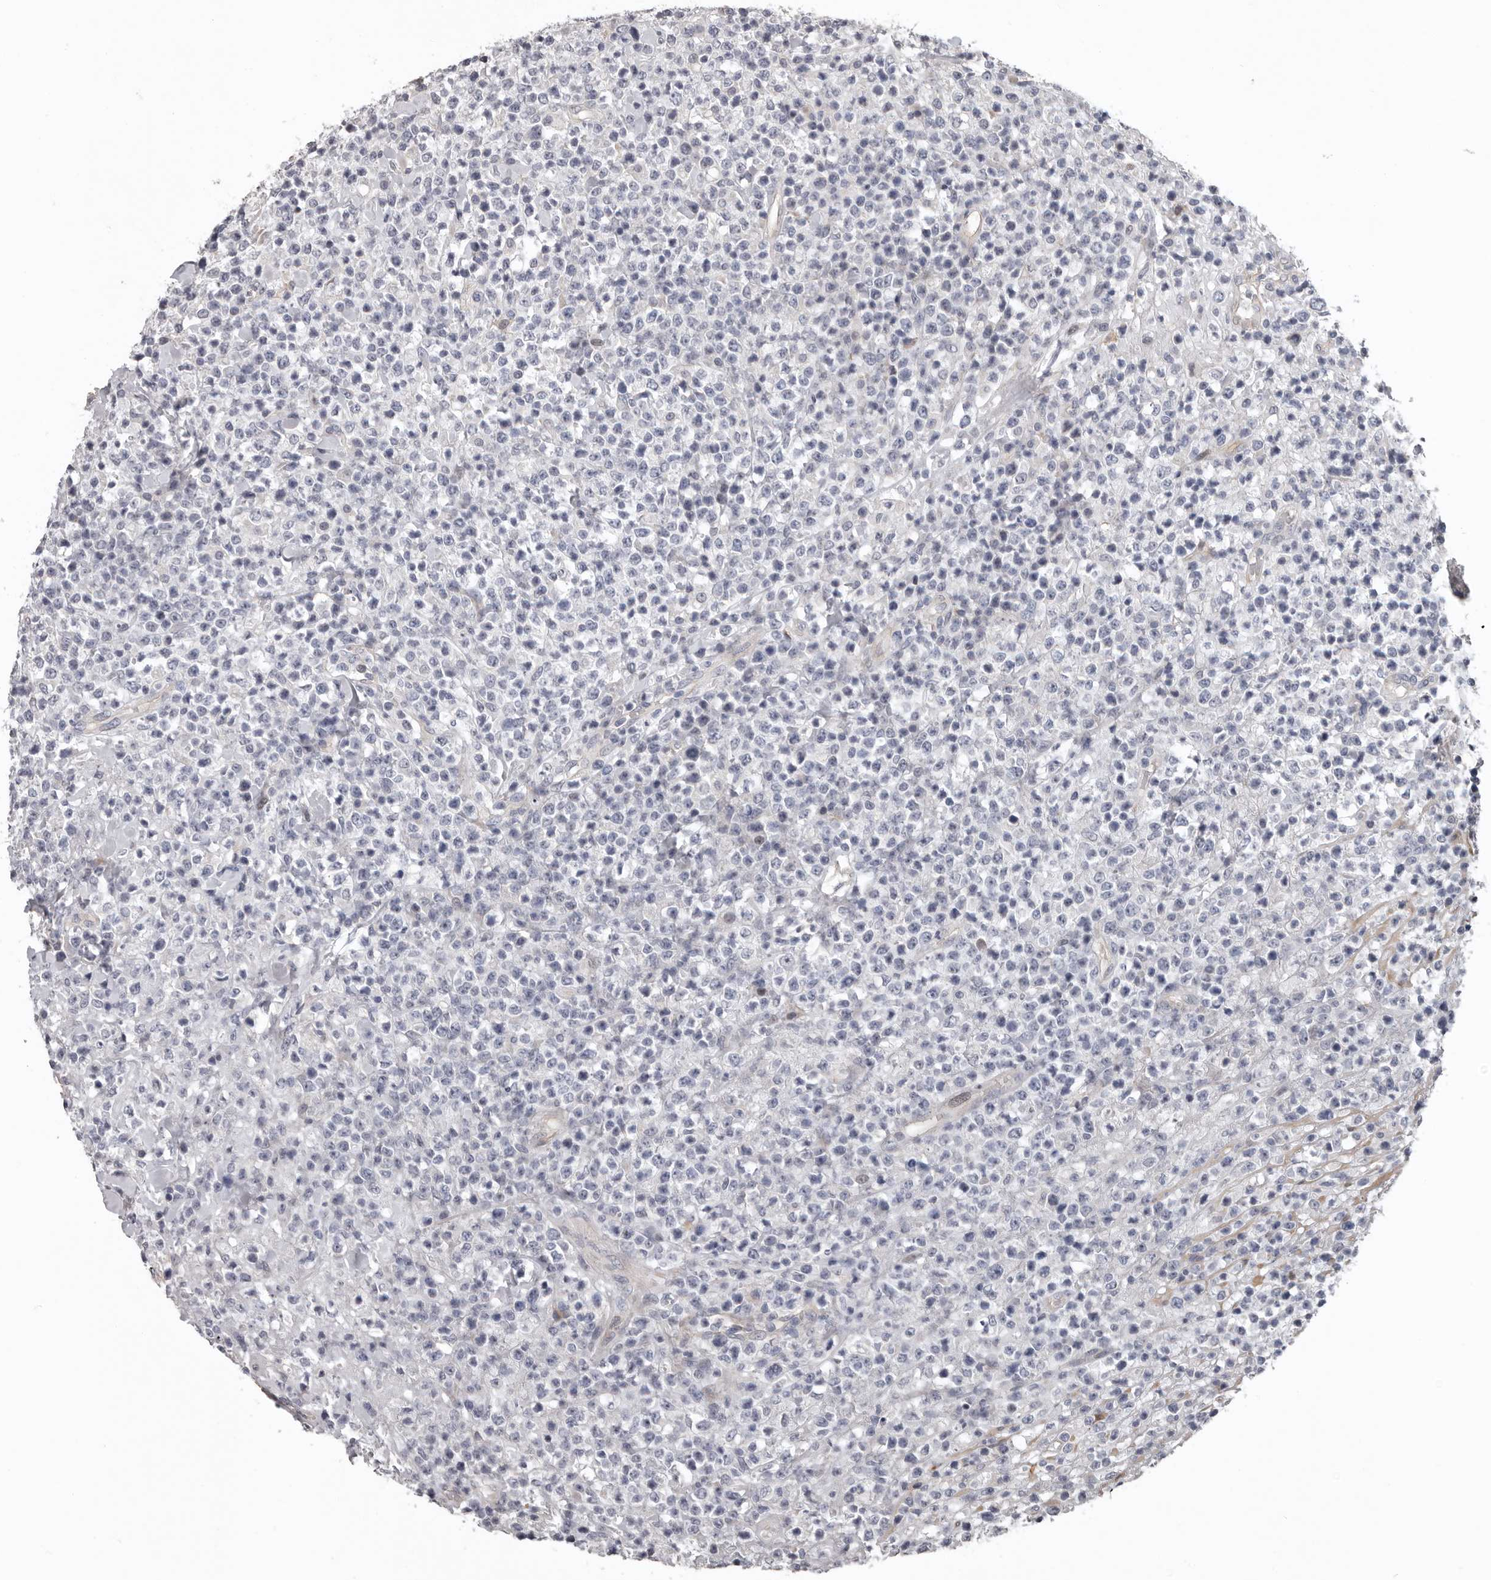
{"staining": {"intensity": "negative", "quantity": "none", "location": "none"}, "tissue": "lymphoma", "cell_type": "Tumor cells", "image_type": "cancer", "snomed": [{"axis": "morphology", "description": "Malignant lymphoma, non-Hodgkin's type, High grade"}, {"axis": "topography", "description": "Colon"}], "caption": "This is an immunohistochemistry (IHC) histopathology image of human malignant lymphoma, non-Hodgkin's type (high-grade). There is no staining in tumor cells.", "gene": "RNF217", "patient": {"sex": "female", "age": 53}}